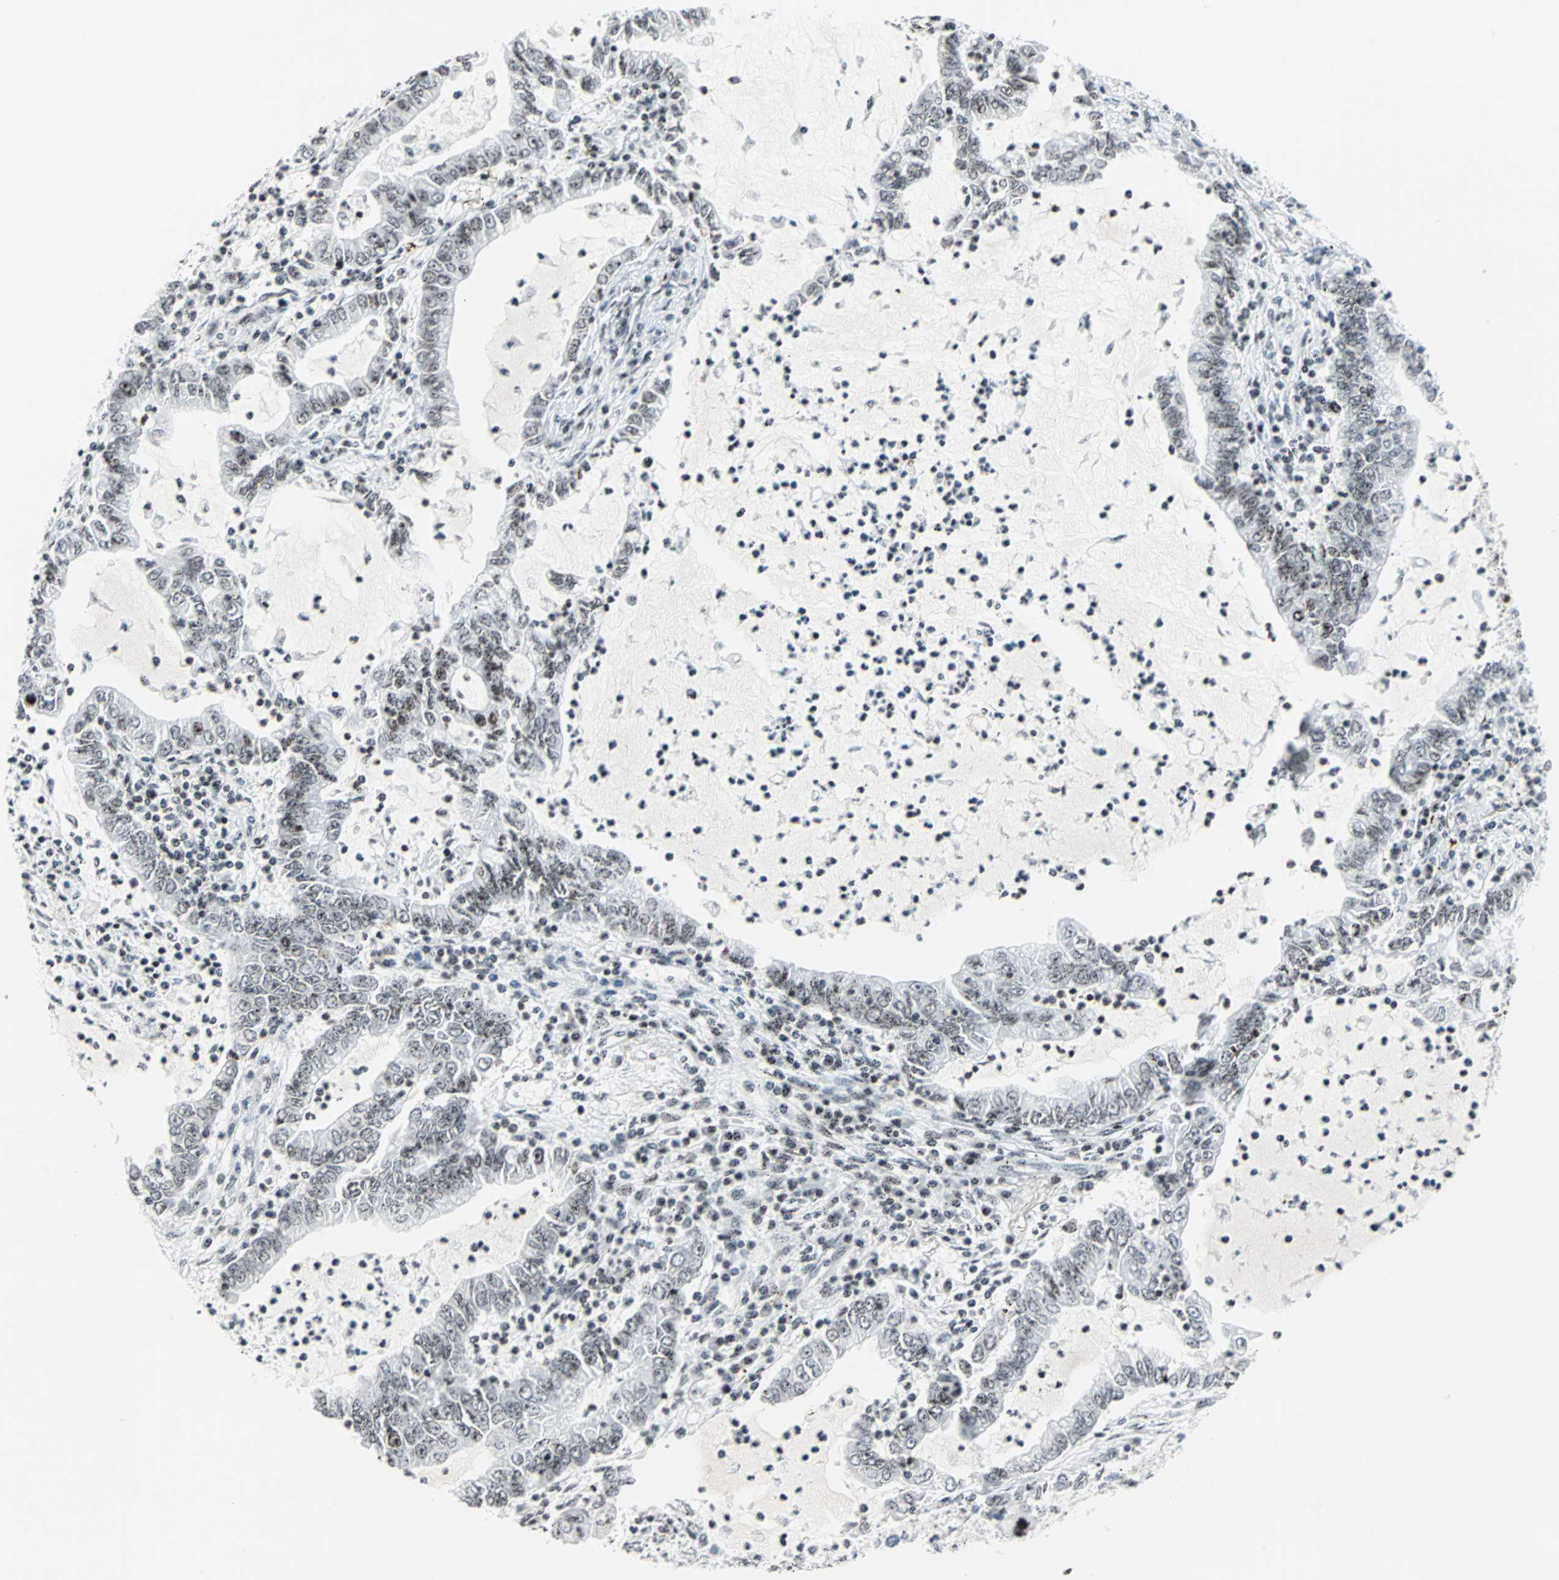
{"staining": {"intensity": "weak", "quantity": "25%-75%", "location": "nuclear"}, "tissue": "lung cancer", "cell_type": "Tumor cells", "image_type": "cancer", "snomed": [{"axis": "morphology", "description": "Adenocarcinoma, NOS"}, {"axis": "topography", "description": "Lung"}], "caption": "IHC micrograph of neoplastic tissue: human lung cancer (adenocarcinoma) stained using immunohistochemistry (IHC) displays low levels of weak protein expression localized specifically in the nuclear of tumor cells, appearing as a nuclear brown color.", "gene": "CENPA", "patient": {"sex": "female", "age": 51}}